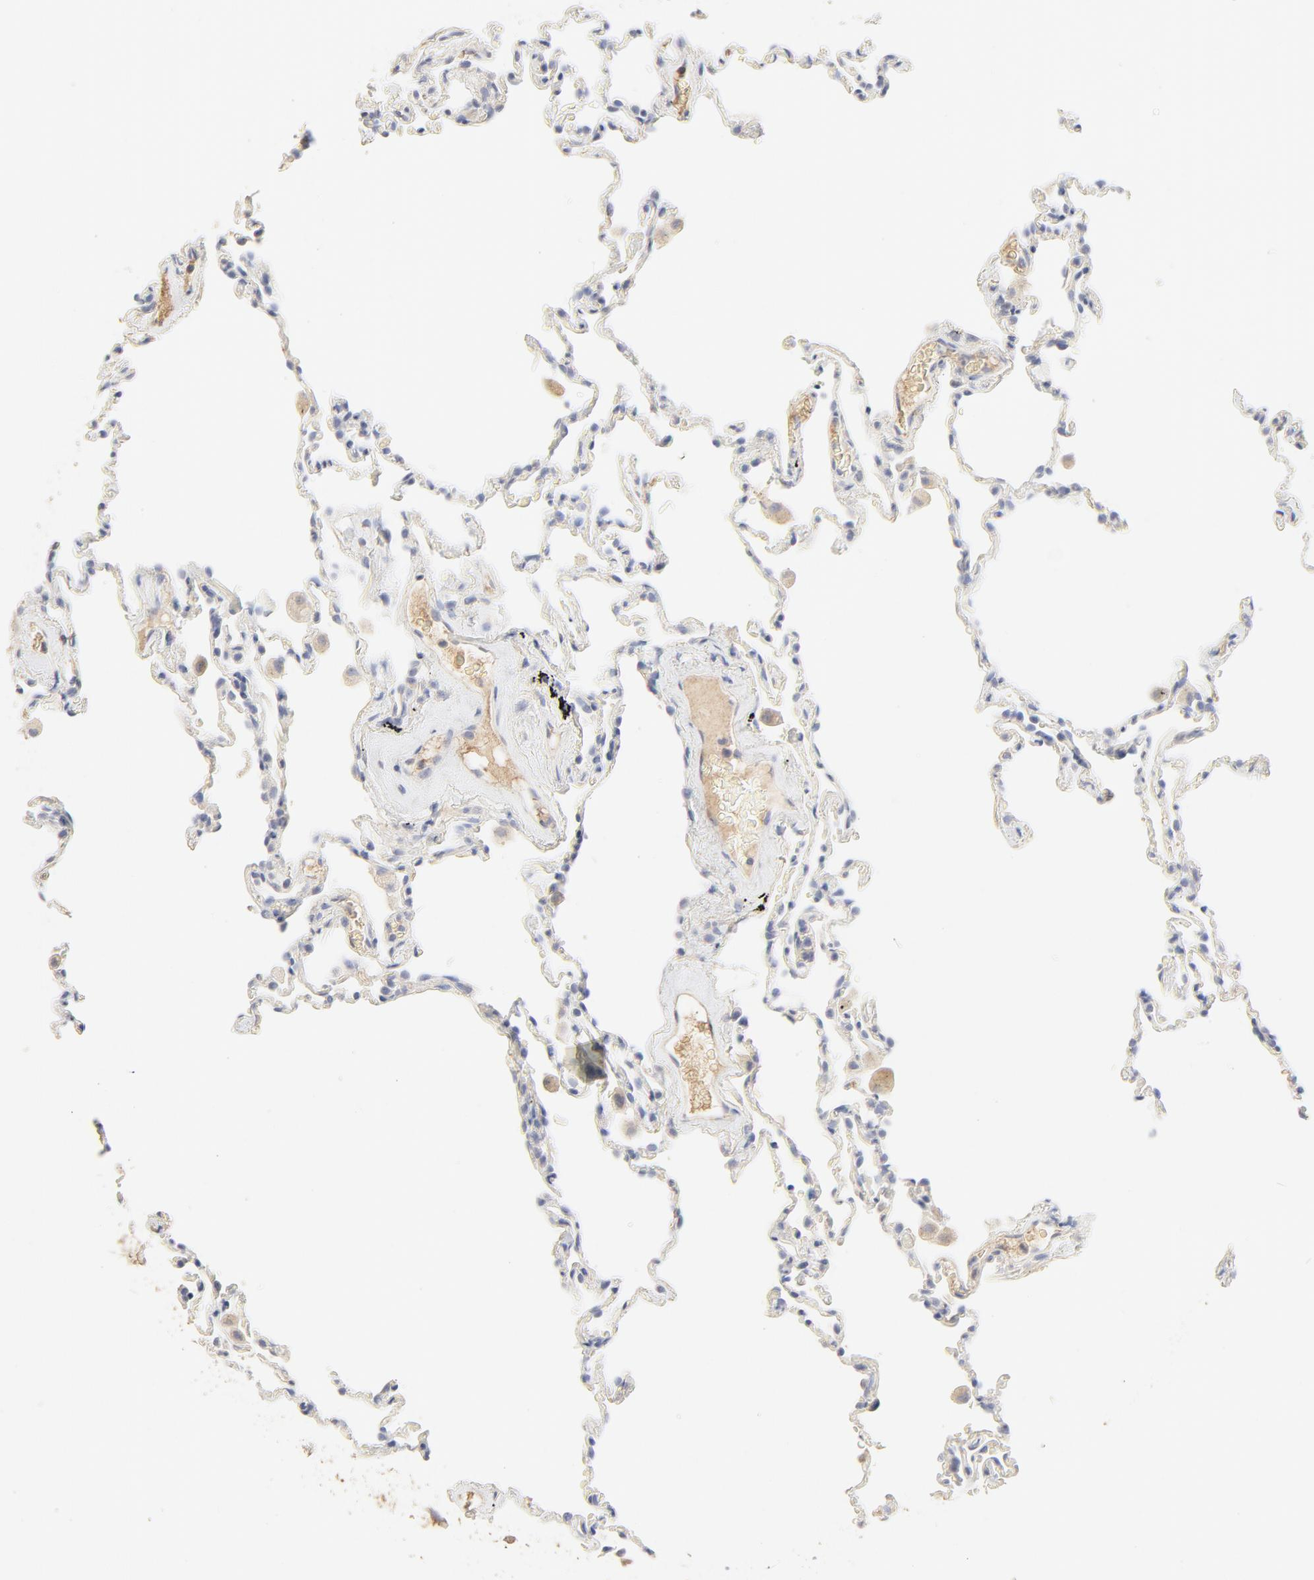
{"staining": {"intensity": "negative", "quantity": "none", "location": "none"}, "tissue": "lung", "cell_type": "Alveolar cells", "image_type": "normal", "snomed": [{"axis": "morphology", "description": "Normal tissue, NOS"}, {"axis": "morphology", "description": "Soft tissue tumor metastatic"}, {"axis": "topography", "description": "Lung"}], "caption": "Immunohistochemistry (IHC) histopathology image of benign human lung stained for a protein (brown), which exhibits no positivity in alveolar cells.", "gene": "FCGBP", "patient": {"sex": "male", "age": 59}}